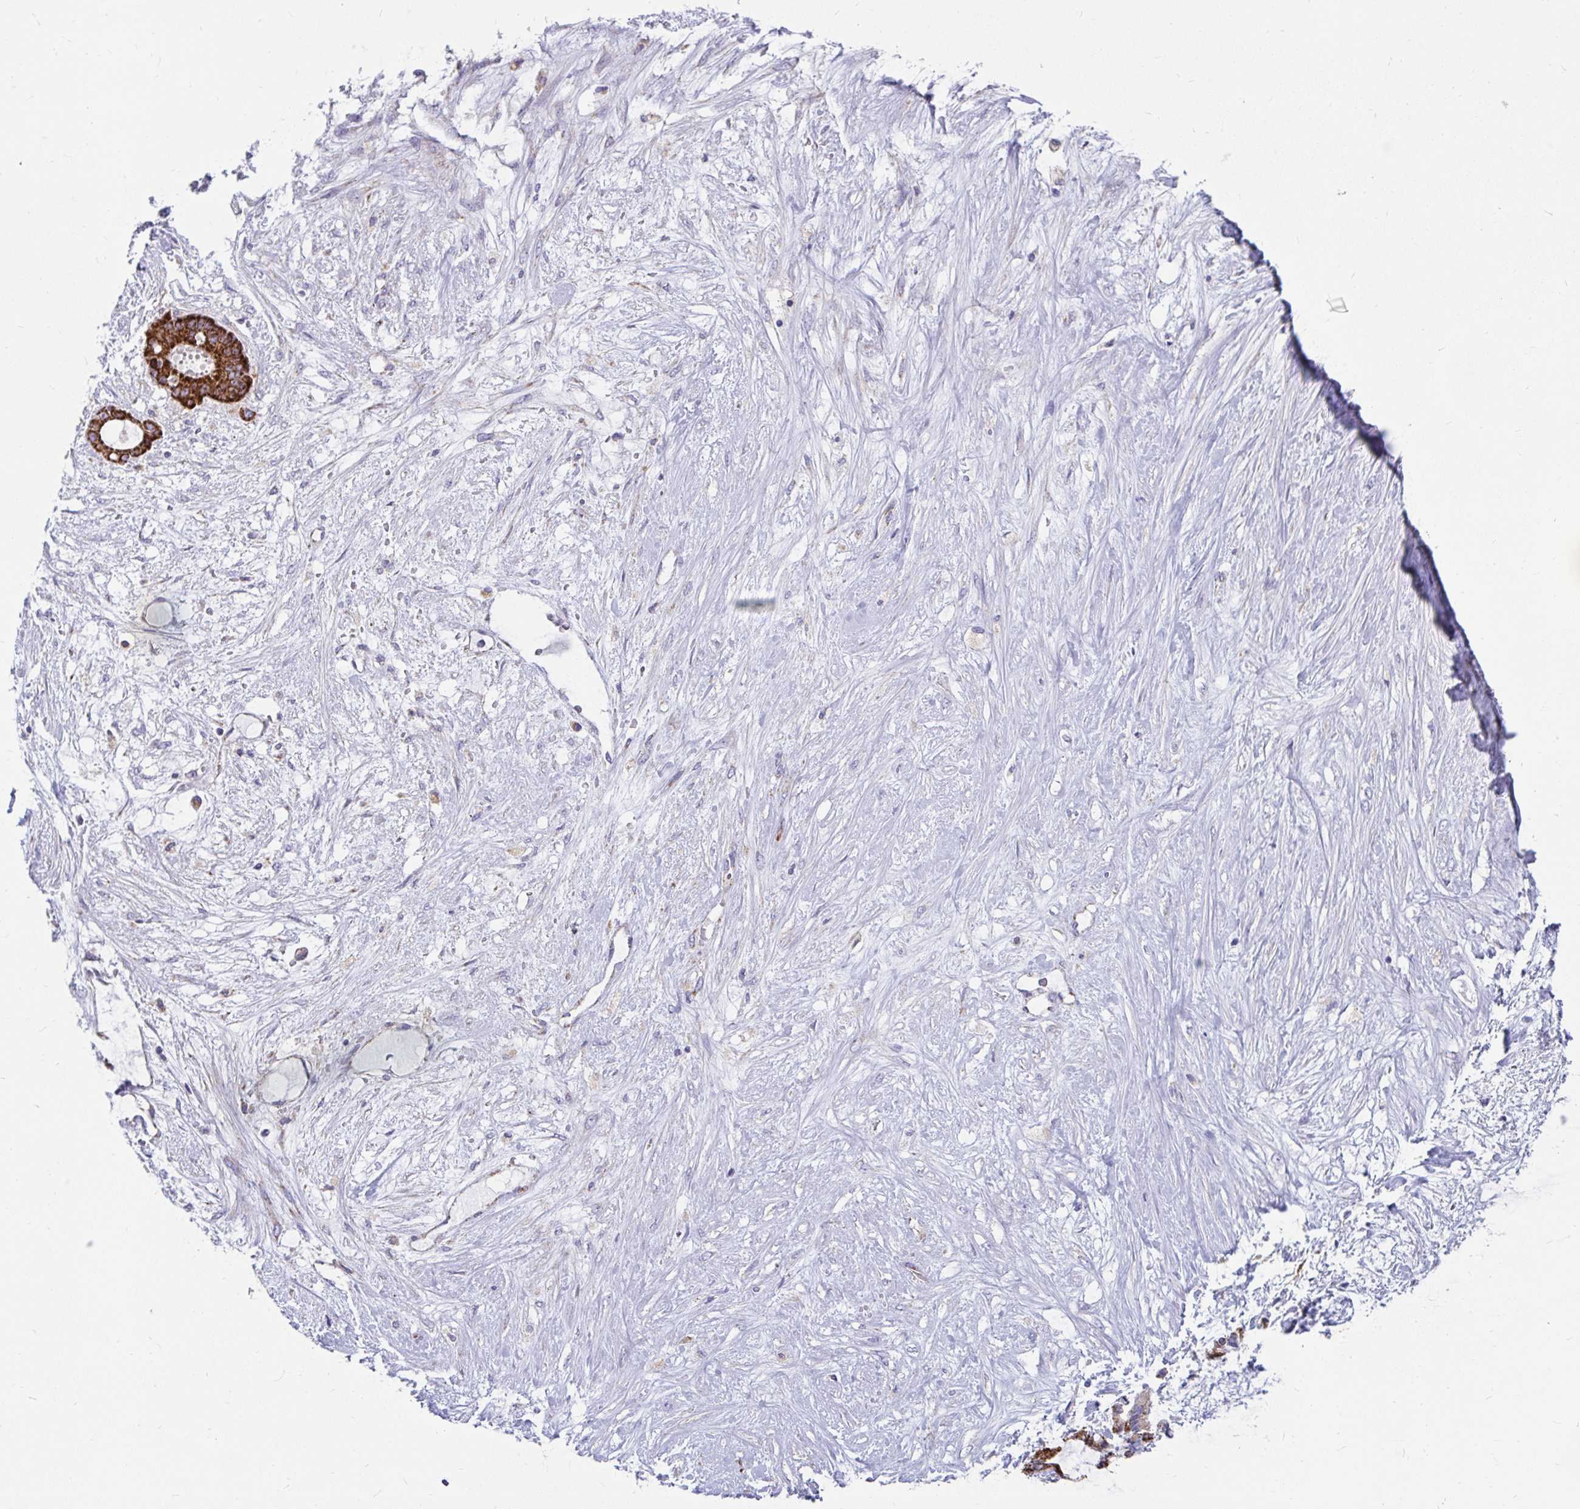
{"staining": {"intensity": "strong", "quantity": ">75%", "location": "cytoplasmic/membranous"}, "tissue": "liver cancer", "cell_type": "Tumor cells", "image_type": "cancer", "snomed": [{"axis": "morphology", "description": "Normal tissue, NOS"}, {"axis": "morphology", "description": "Cholangiocarcinoma"}, {"axis": "topography", "description": "Liver"}, {"axis": "topography", "description": "Peripheral nerve tissue"}], "caption": "This micrograph displays immunohistochemistry staining of liver cancer, with high strong cytoplasmic/membranous expression in approximately >75% of tumor cells.", "gene": "EXOC5", "patient": {"sex": "female", "age": 73}}